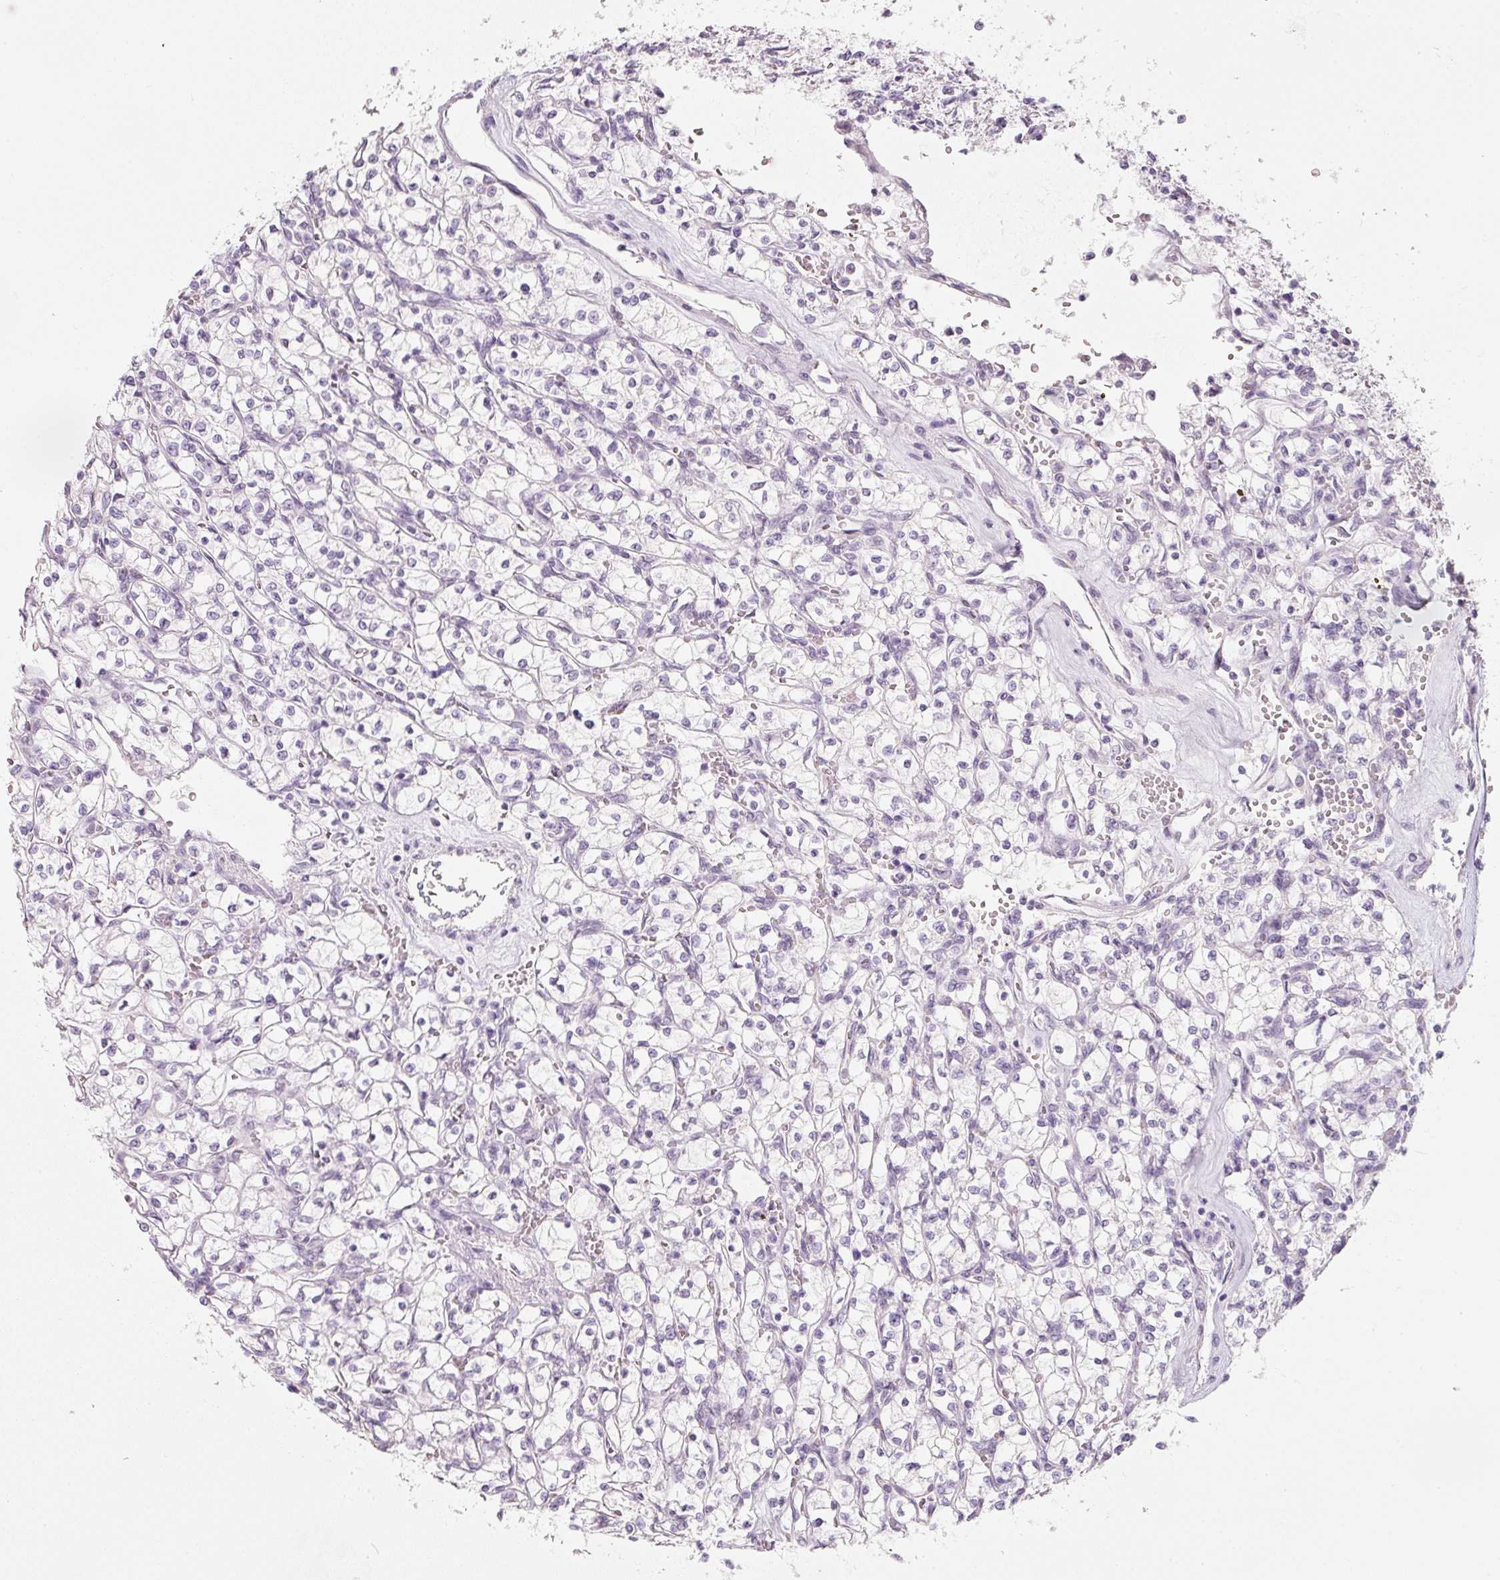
{"staining": {"intensity": "negative", "quantity": "none", "location": "none"}, "tissue": "renal cancer", "cell_type": "Tumor cells", "image_type": "cancer", "snomed": [{"axis": "morphology", "description": "Adenocarcinoma, NOS"}, {"axis": "topography", "description": "Kidney"}], "caption": "A photomicrograph of renal cancer stained for a protein displays no brown staining in tumor cells.", "gene": "ENSG00000206549", "patient": {"sex": "female", "age": 64}}